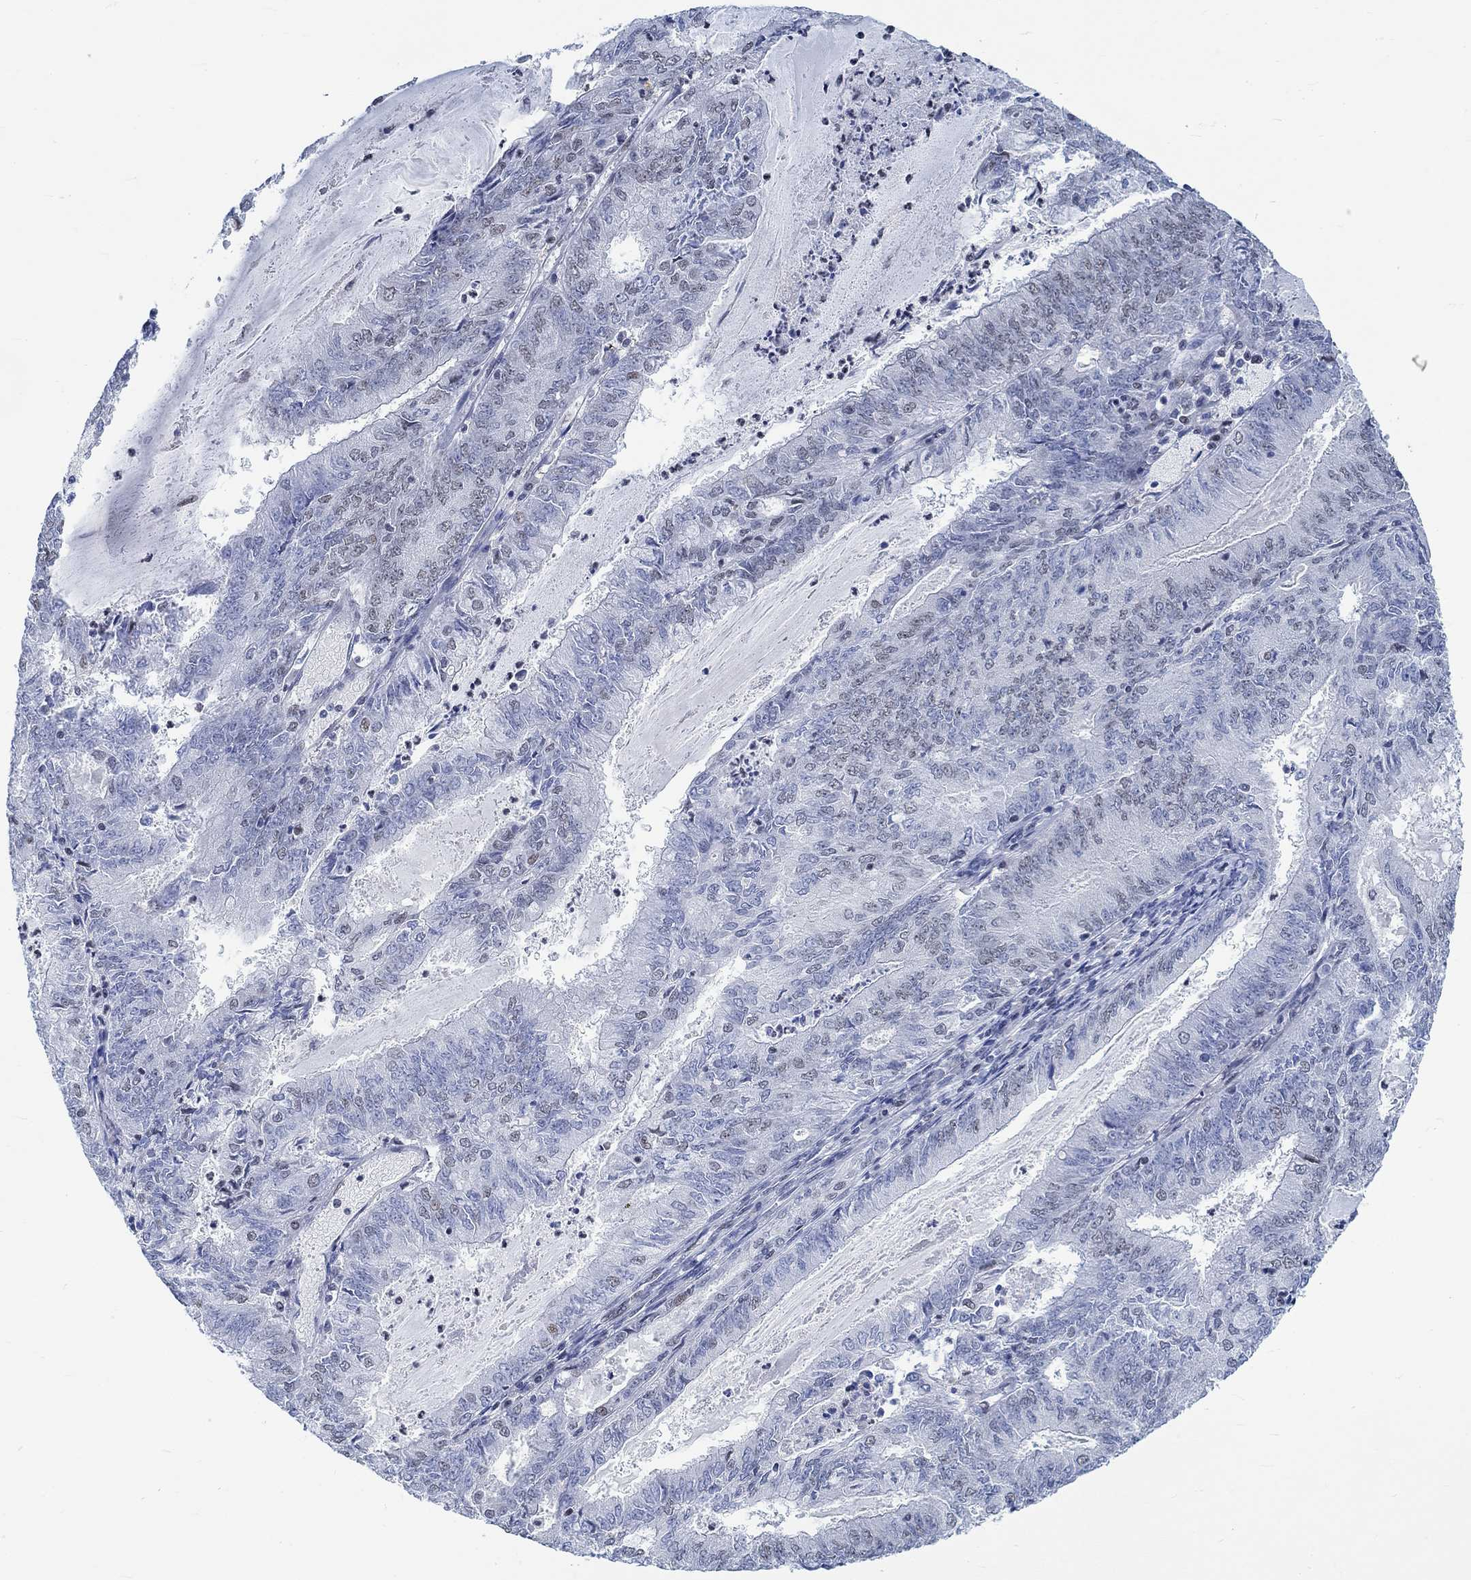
{"staining": {"intensity": "negative", "quantity": "none", "location": "none"}, "tissue": "endometrial cancer", "cell_type": "Tumor cells", "image_type": "cancer", "snomed": [{"axis": "morphology", "description": "Adenocarcinoma, NOS"}, {"axis": "topography", "description": "Endometrium"}], "caption": "DAB immunohistochemical staining of endometrial adenocarcinoma exhibits no significant positivity in tumor cells.", "gene": "KCNH8", "patient": {"sex": "female", "age": 57}}